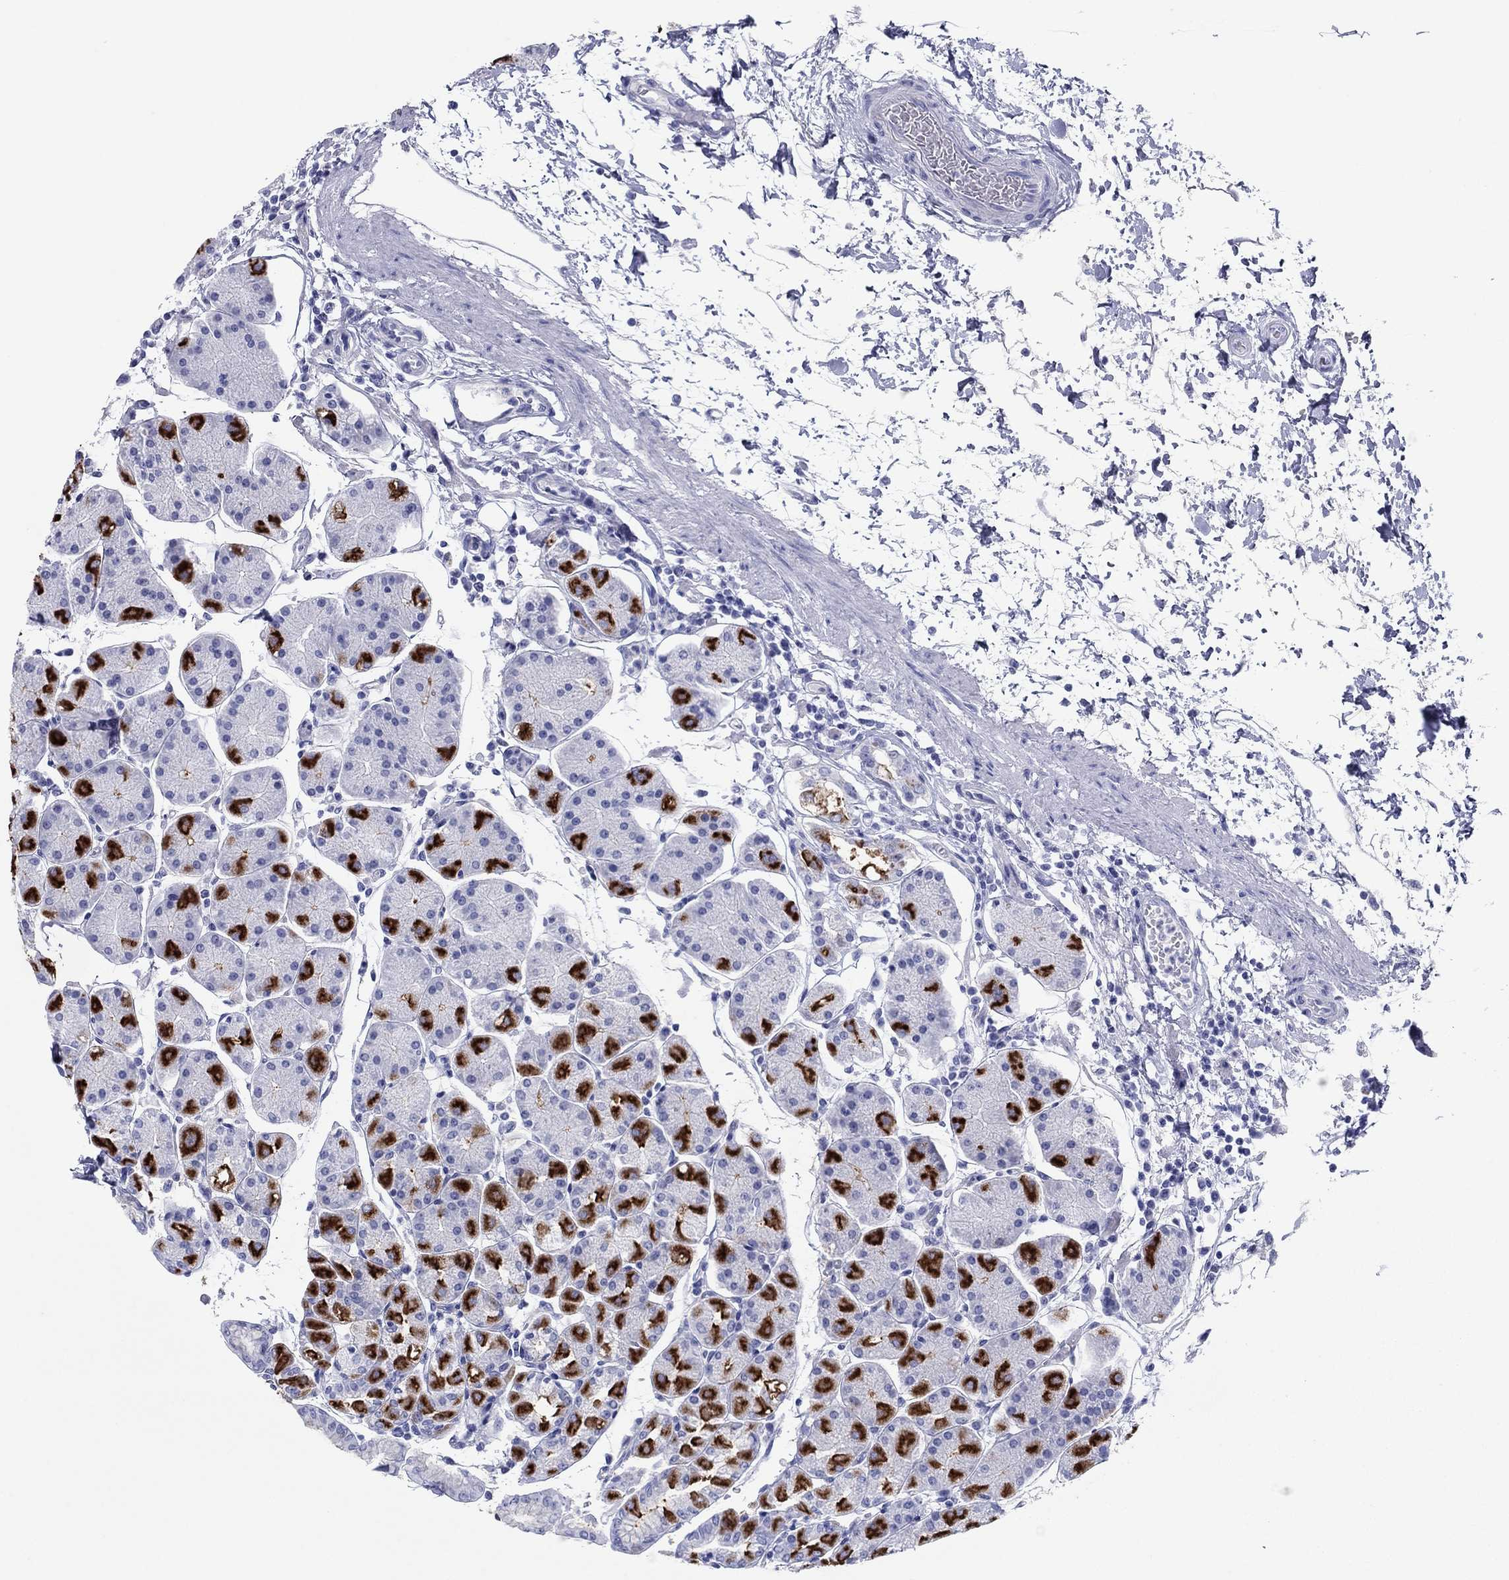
{"staining": {"intensity": "strong", "quantity": "25%-75%", "location": "cytoplasmic/membranous"}, "tissue": "stomach", "cell_type": "Glandular cells", "image_type": "normal", "snomed": [{"axis": "morphology", "description": "Normal tissue, NOS"}, {"axis": "topography", "description": "Stomach"}], "caption": "Immunohistochemistry (IHC) histopathology image of benign stomach: human stomach stained using immunohistochemistry (IHC) reveals high levels of strong protein expression localized specifically in the cytoplasmic/membranous of glandular cells, appearing as a cytoplasmic/membranous brown color.", "gene": "ATP4A", "patient": {"sex": "male", "age": 54}}